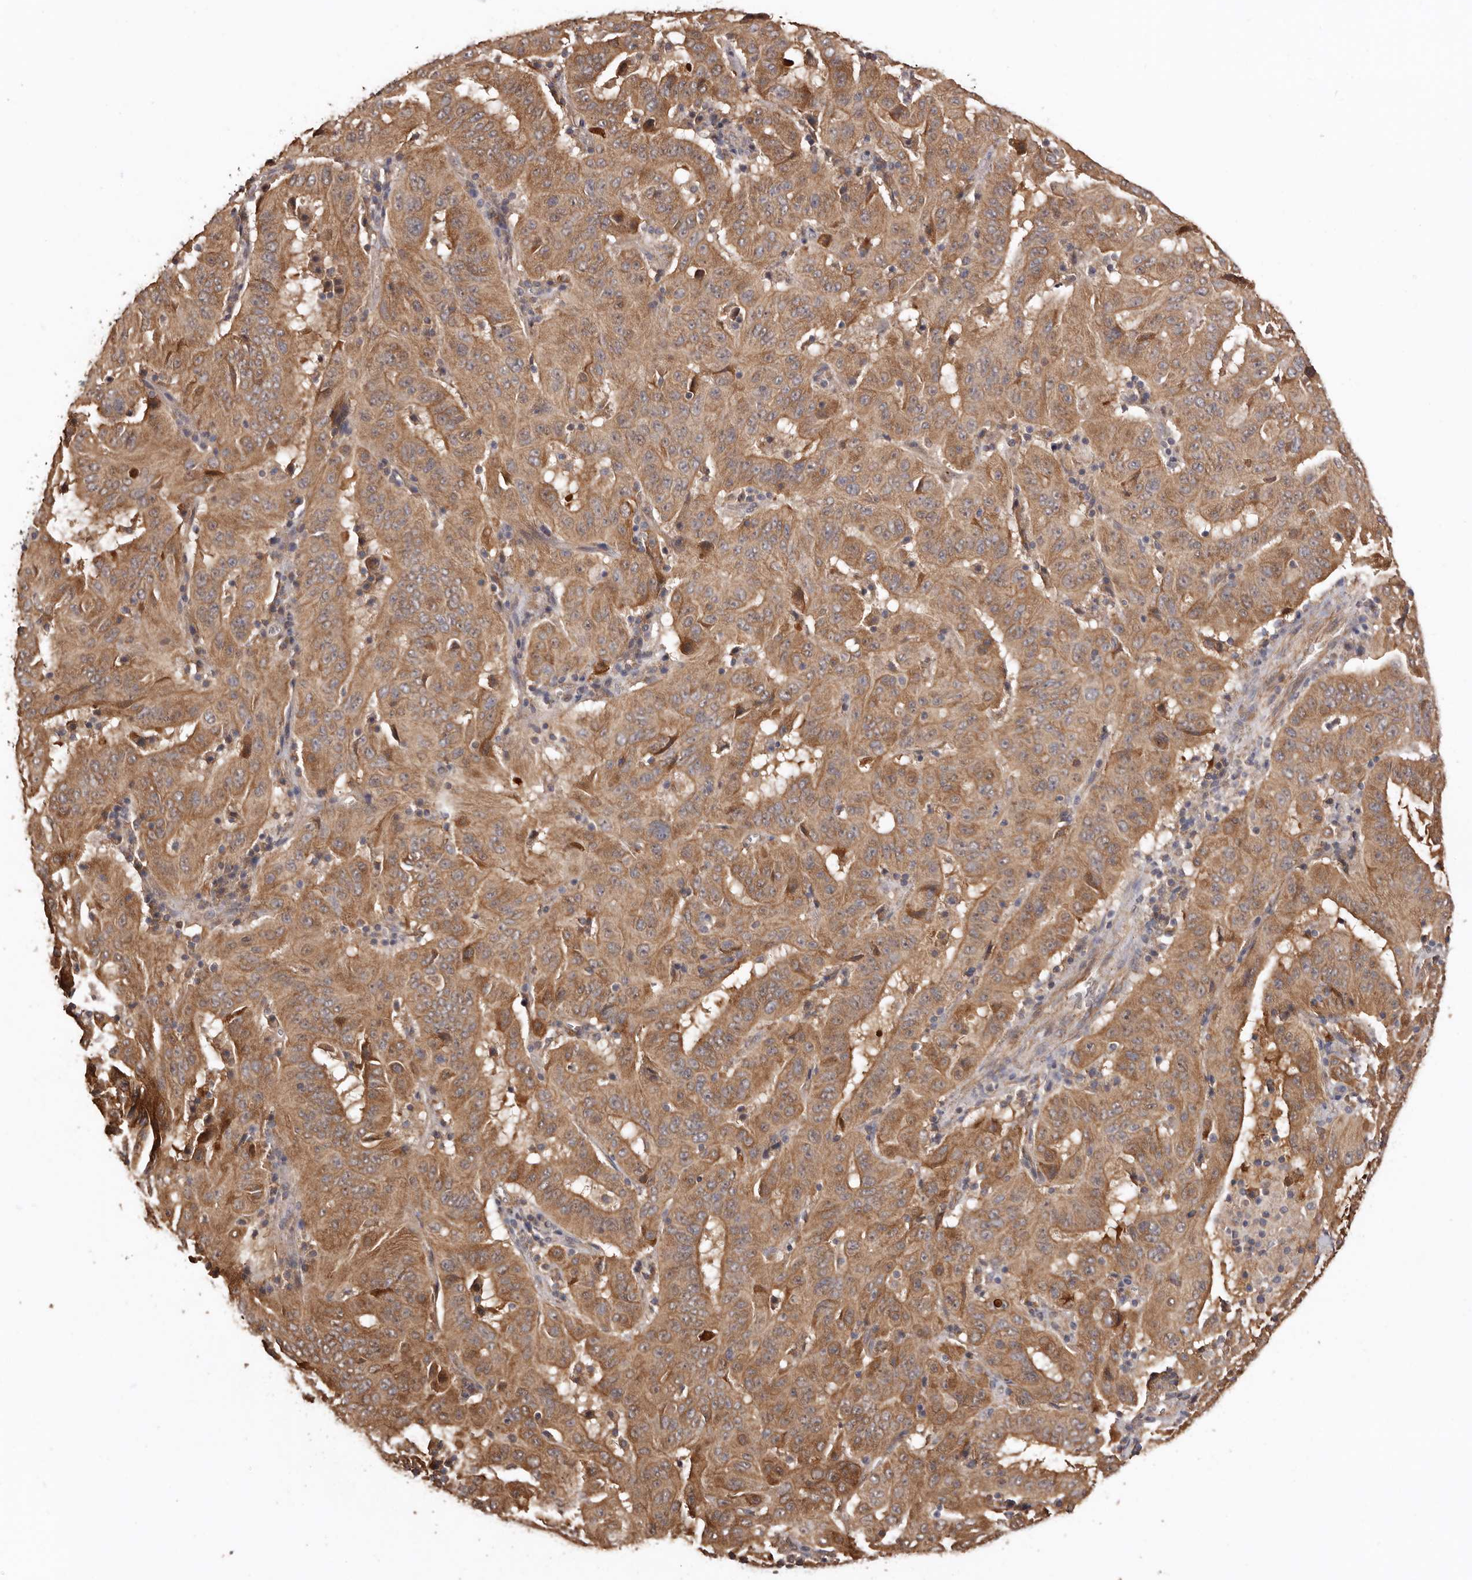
{"staining": {"intensity": "moderate", "quantity": ">75%", "location": "cytoplasmic/membranous"}, "tissue": "pancreatic cancer", "cell_type": "Tumor cells", "image_type": "cancer", "snomed": [{"axis": "morphology", "description": "Adenocarcinoma, NOS"}, {"axis": "topography", "description": "Pancreas"}], "caption": "An image of adenocarcinoma (pancreatic) stained for a protein exhibits moderate cytoplasmic/membranous brown staining in tumor cells.", "gene": "COQ8B", "patient": {"sex": "male", "age": 63}}